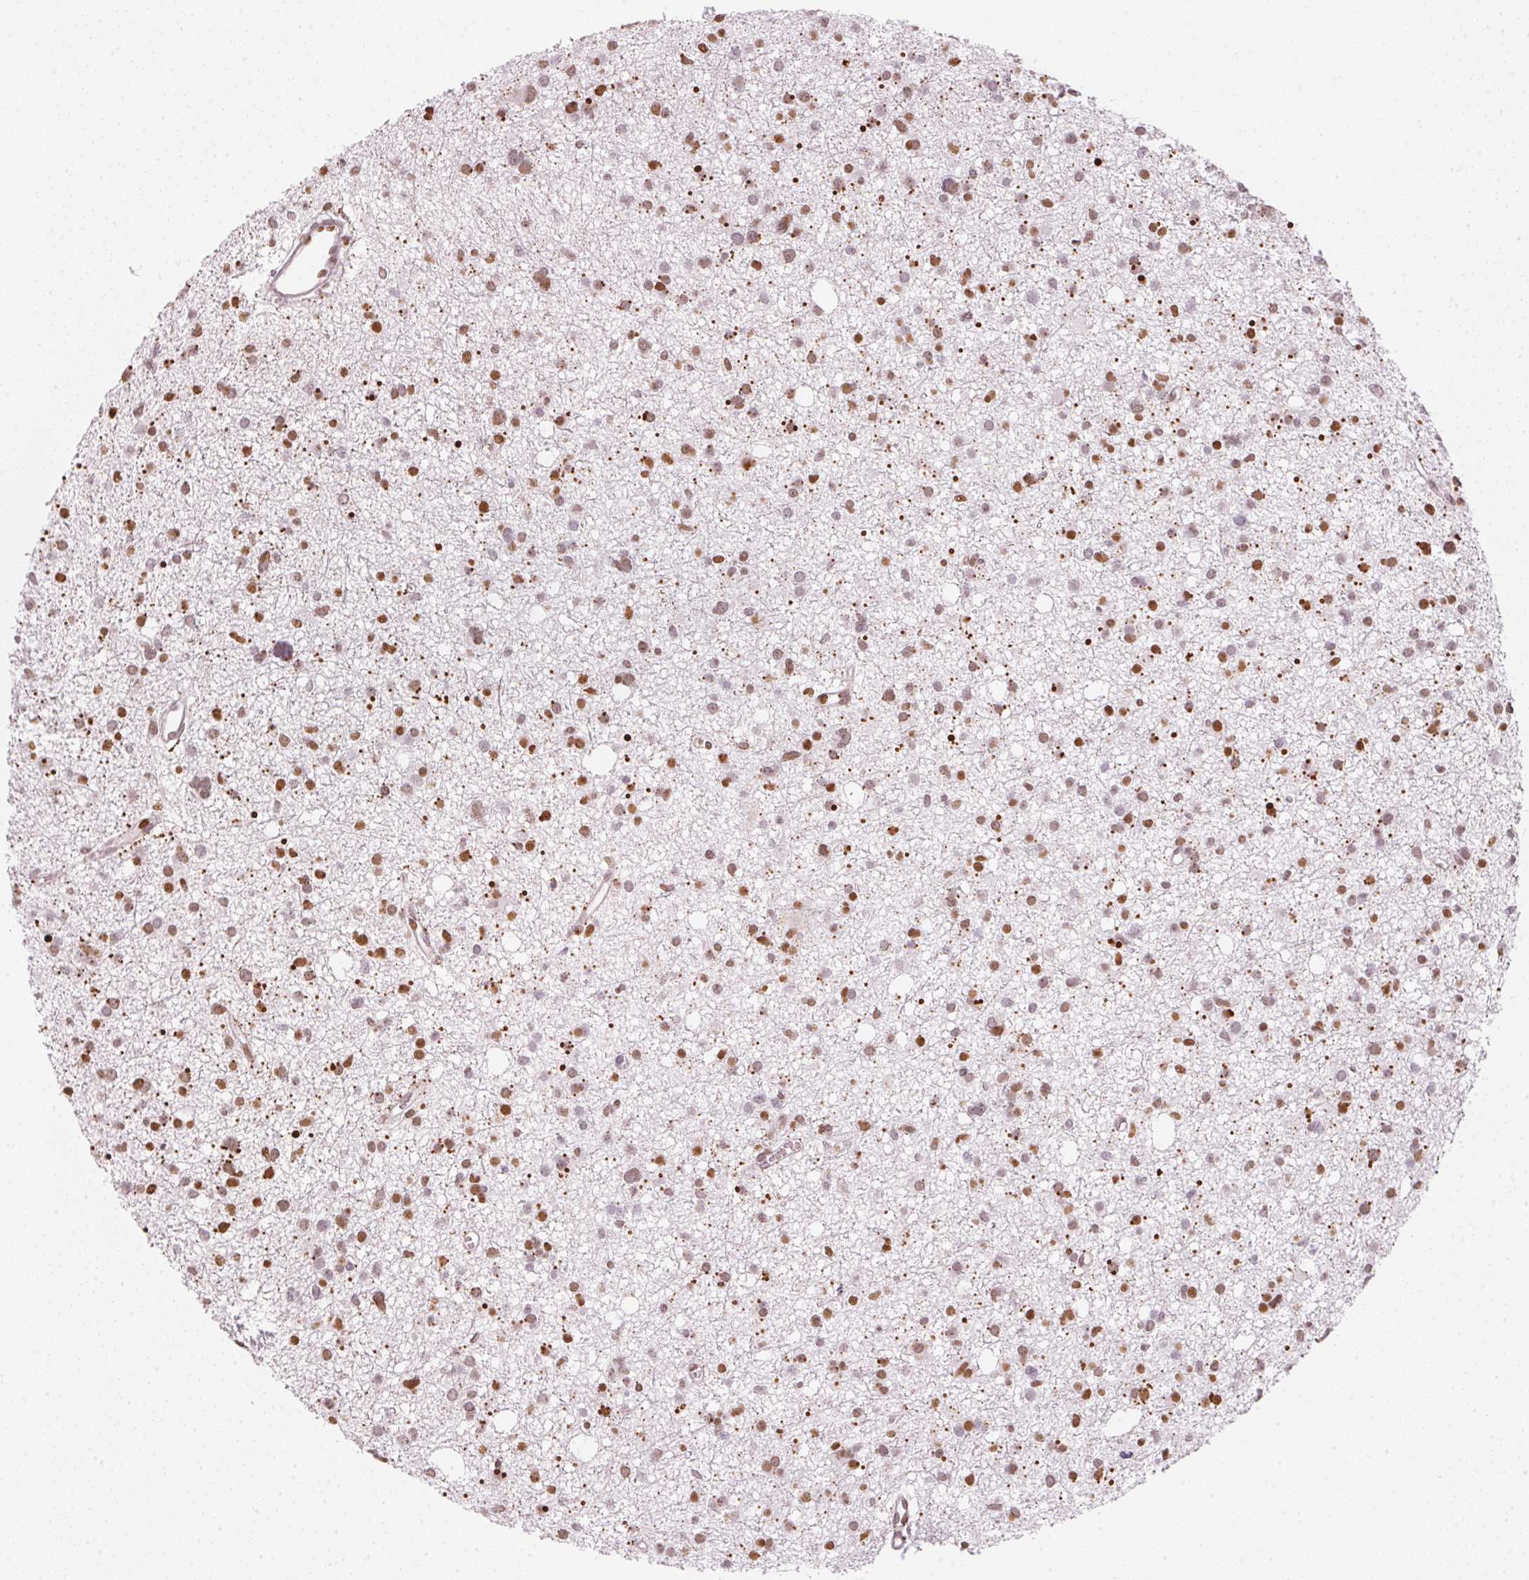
{"staining": {"intensity": "moderate", "quantity": ">75%", "location": "nuclear"}, "tissue": "glioma", "cell_type": "Tumor cells", "image_type": "cancer", "snomed": [{"axis": "morphology", "description": "Glioma, malignant, High grade"}, {"axis": "topography", "description": "Brain"}], "caption": "Protein expression analysis of human glioma reveals moderate nuclear positivity in approximately >75% of tumor cells.", "gene": "KAT6A", "patient": {"sex": "male", "age": 23}}